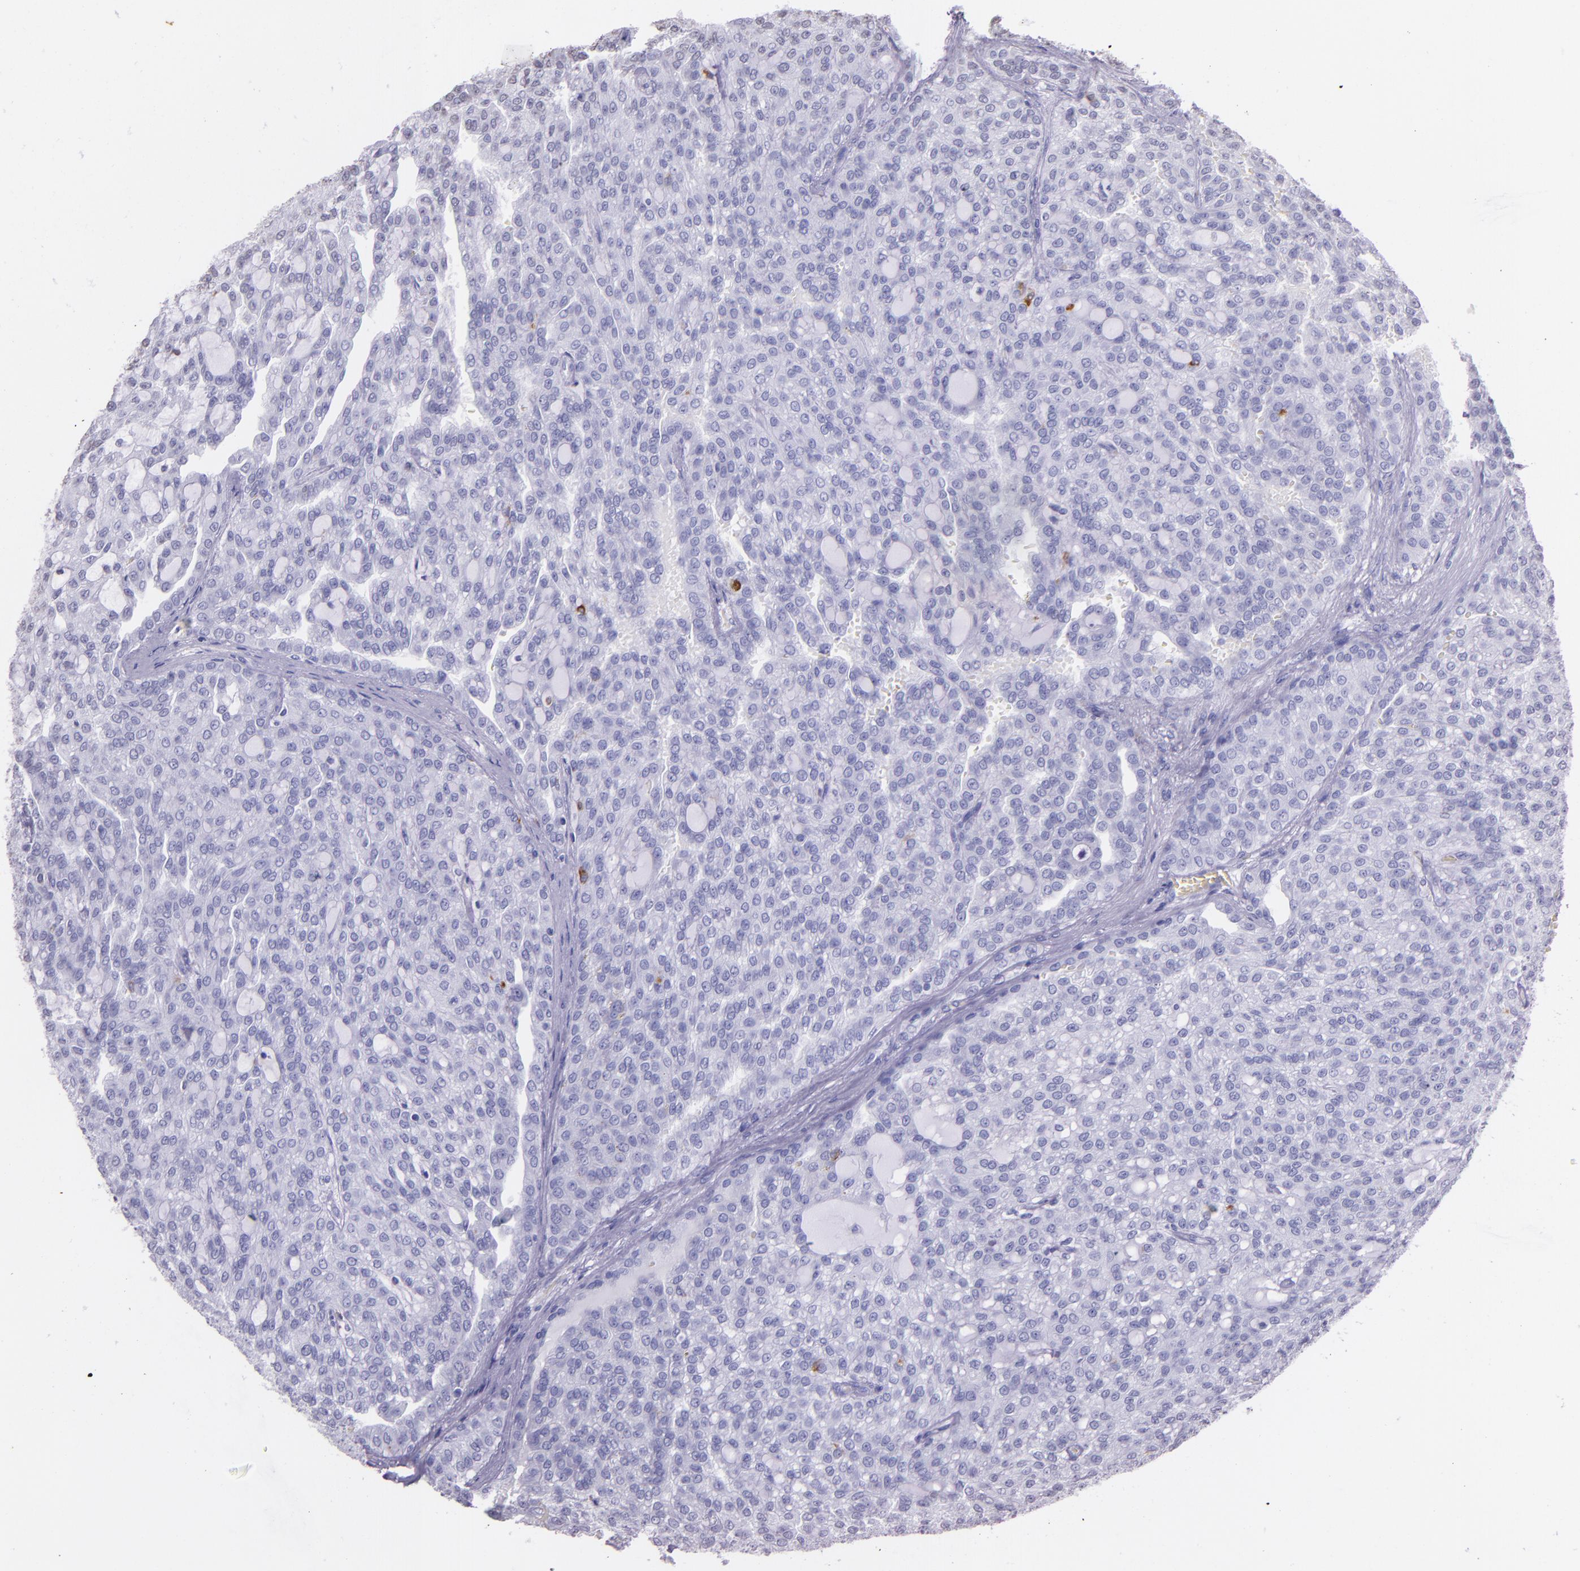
{"staining": {"intensity": "negative", "quantity": "none", "location": "none"}, "tissue": "renal cancer", "cell_type": "Tumor cells", "image_type": "cancer", "snomed": [{"axis": "morphology", "description": "Adenocarcinoma, NOS"}, {"axis": "topography", "description": "Kidney"}], "caption": "An image of human adenocarcinoma (renal) is negative for staining in tumor cells. (DAB (3,3'-diaminobenzidine) immunohistochemistry, high magnification).", "gene": "RTN1", "patient": {"sex": "male", "age": 63}}